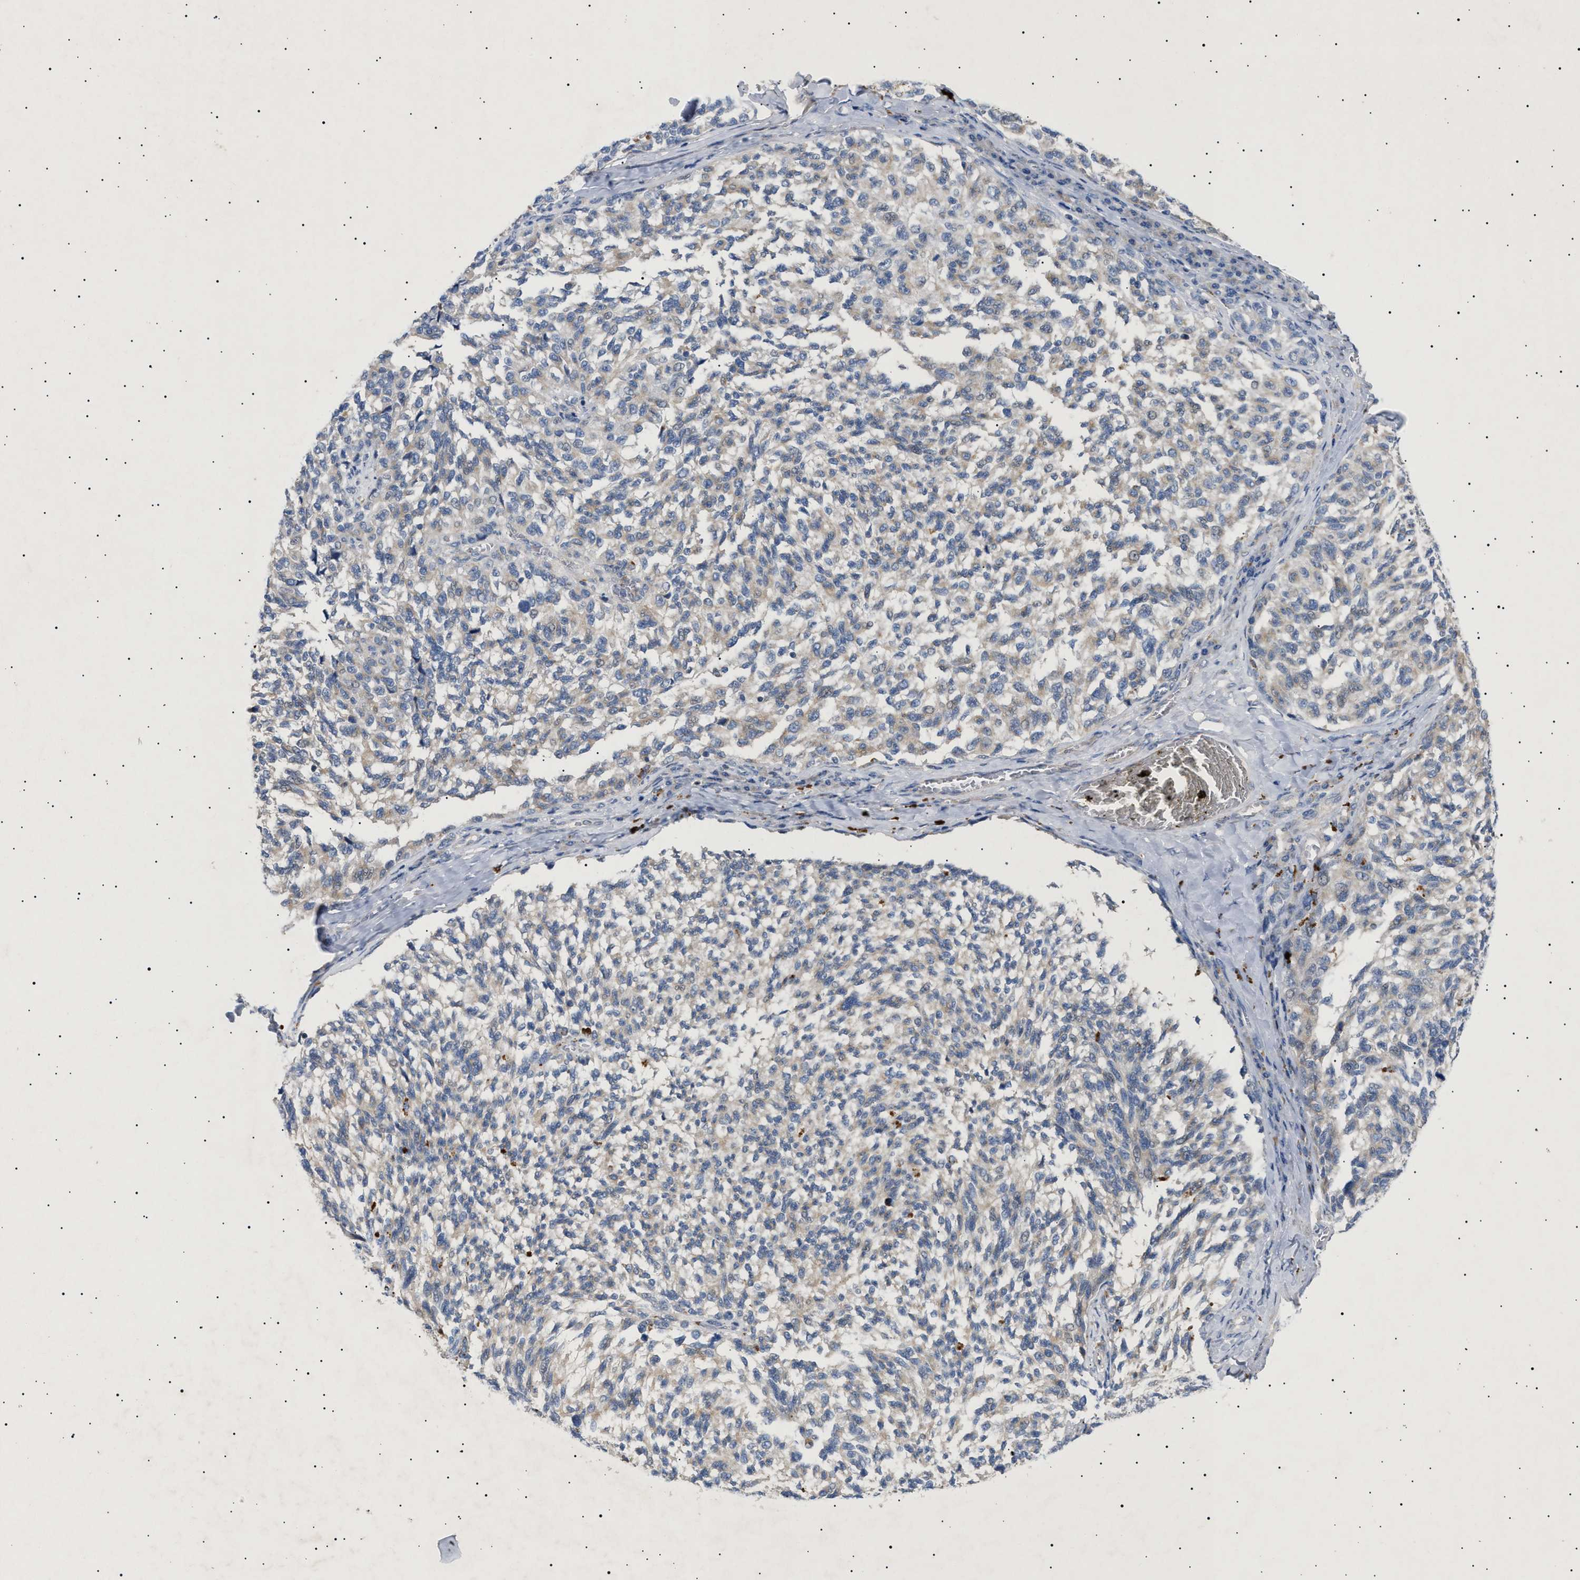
{"staining": {"intensity": "weak", "quantity": "<25%", "location": "cytoplasmic/membranous"}, "tissue": "melanoma", "cell_type": "Tumor cells", "image_type": "cancer", "snomed": [{"axis": "morphology", "description": "Malignant melanoma, NOS"}, {"axis": "topography", "description": "Skin"}], "caption": "Malignant melanoma was stained to show a protein in brown. There is no significant positivity in tumor cells.", "gene": "SIRT5", "patient": {"sex": "female", "age": 73}}